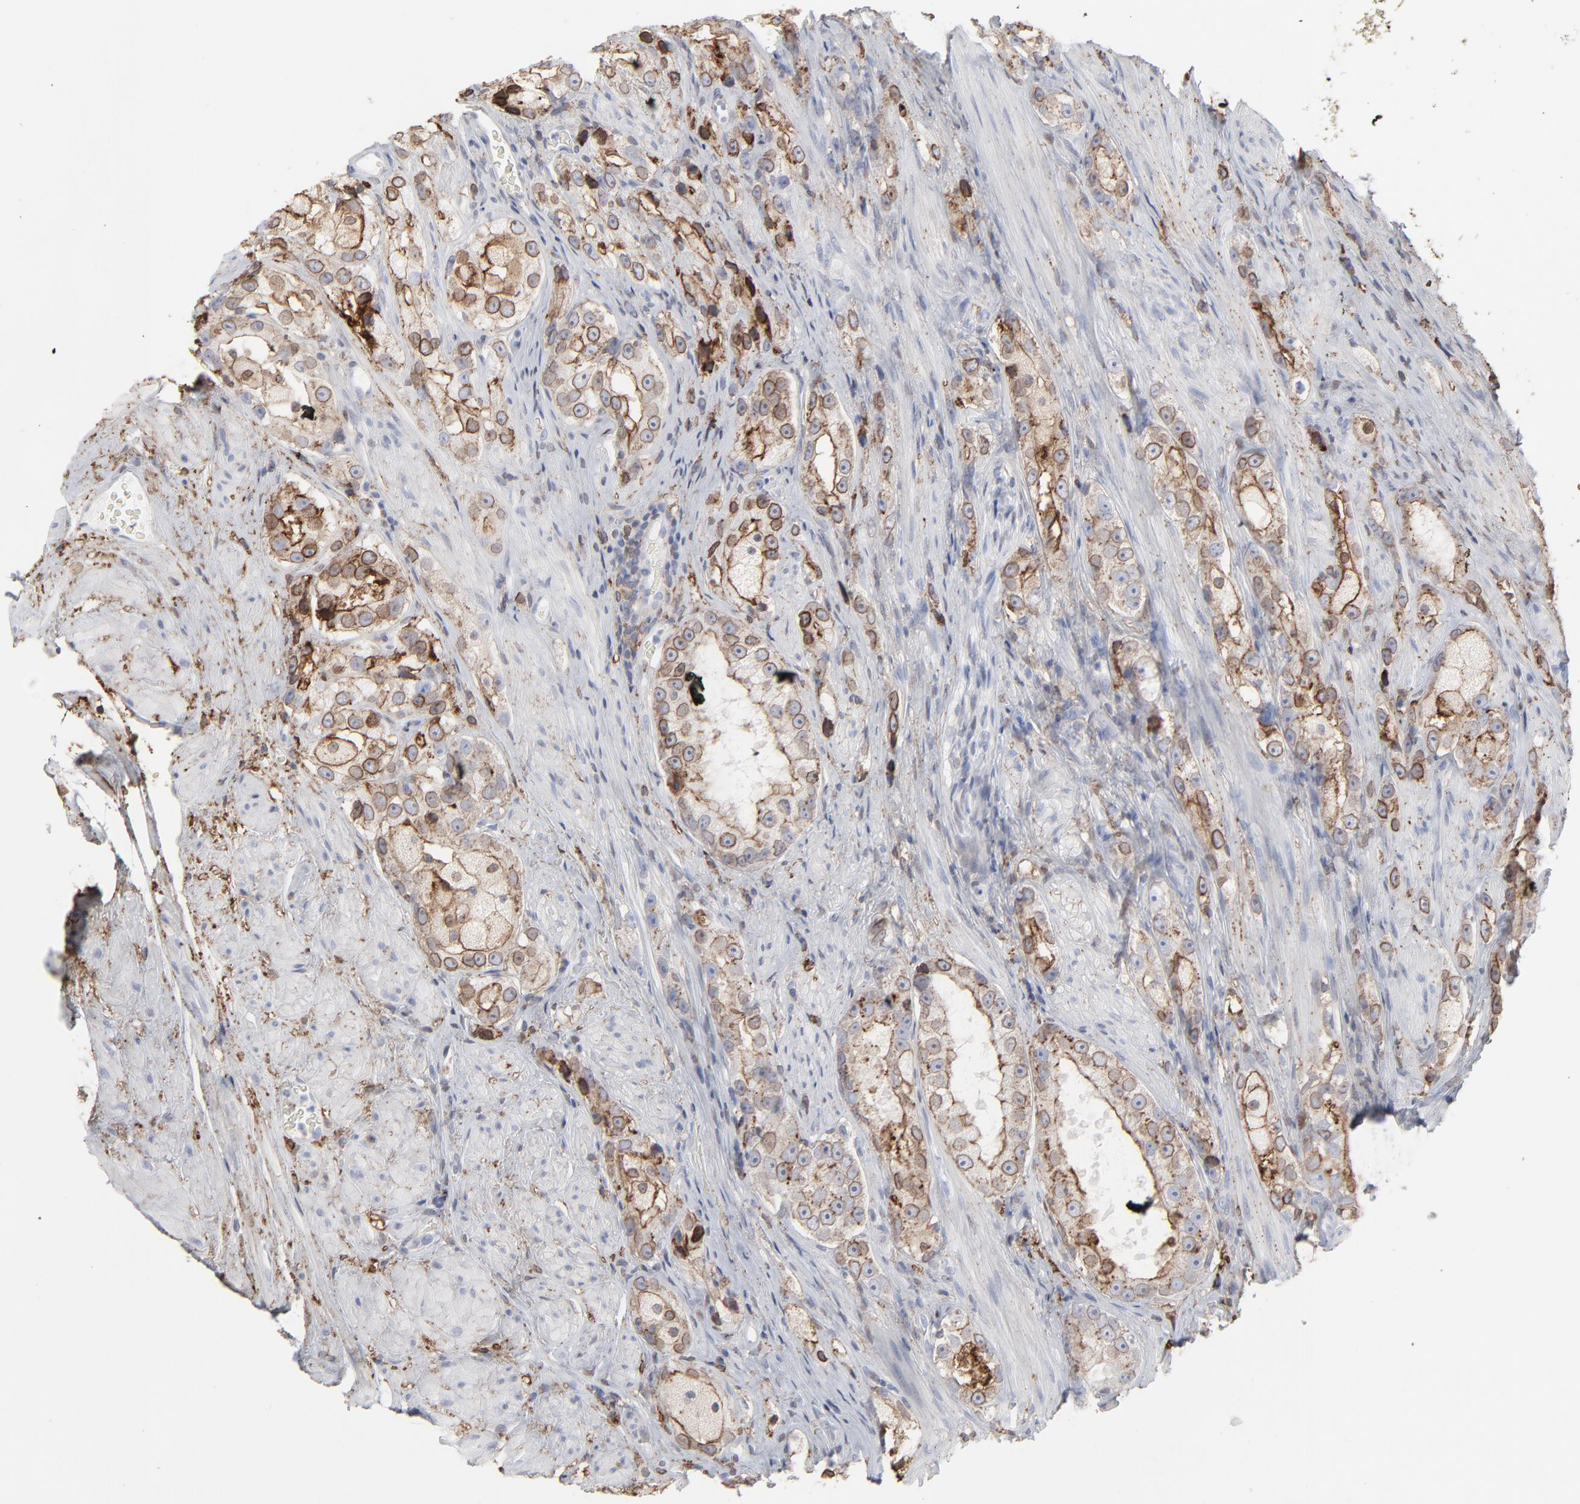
{"staining": {"intensity": "moderate", "quantity": "25%-75%", "location": "cytoplasmic/membranous"}, "tissue": "prostate cancer", "cell_type": "Tumor cells", "image_type": "cancer", "snomed": [{"axis": "morphology", "description": "Adenocarcinoma, High grade"}, {"axis": "topography", "description": "Prostate"}], "caption": "This is an image of immunohistochemistry staining of prostate cancer (adenocarcinoma (high-grade)), which shows moderate expression in the cytoplasmic/membranous of tumor cells.", "gene": "ANXA5", "patient": {"sex": "male", "age": 63}}